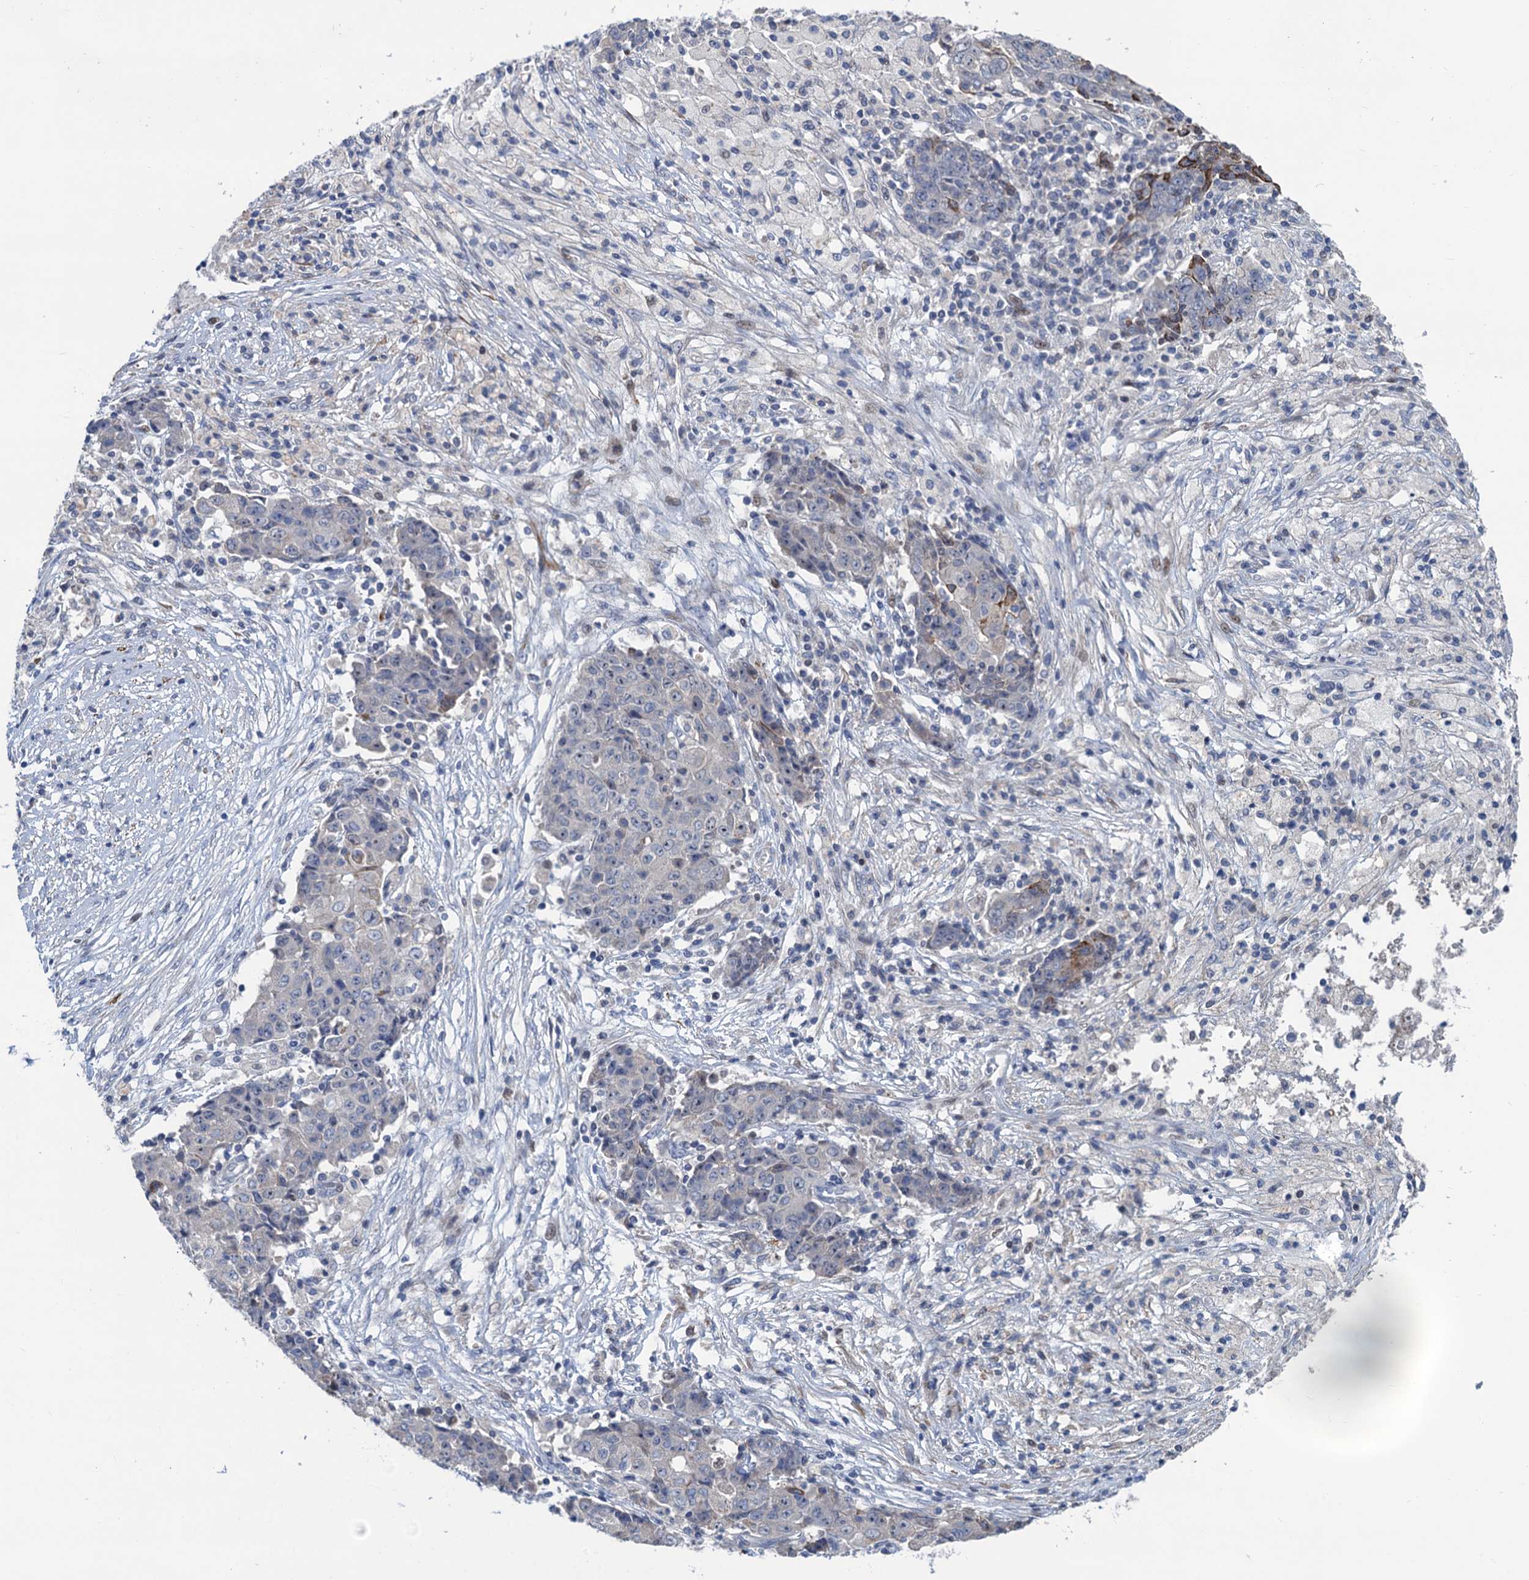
{"staining": {"intensity": "moderate", "quantity": "<25%", "location": "cytoplasmic/membranous"}, "tissue": "ovarian cancer", "cell_type": "Tumor cells", "image_type": "cancer", "snomed": [{"axis": "morphology", "description": "Carcinoma, endometroid"}, {"axis": "topography", "description": "Ovary"}], "caption": "Ovarian cancer stained with immunohistochemistry (IHC) reveals moderate cytoplasmic/membranous positivity in approximately <25% of tumor cells.", "gene": "ESYT3", "patient": {"sex": "female", "age": 42}}